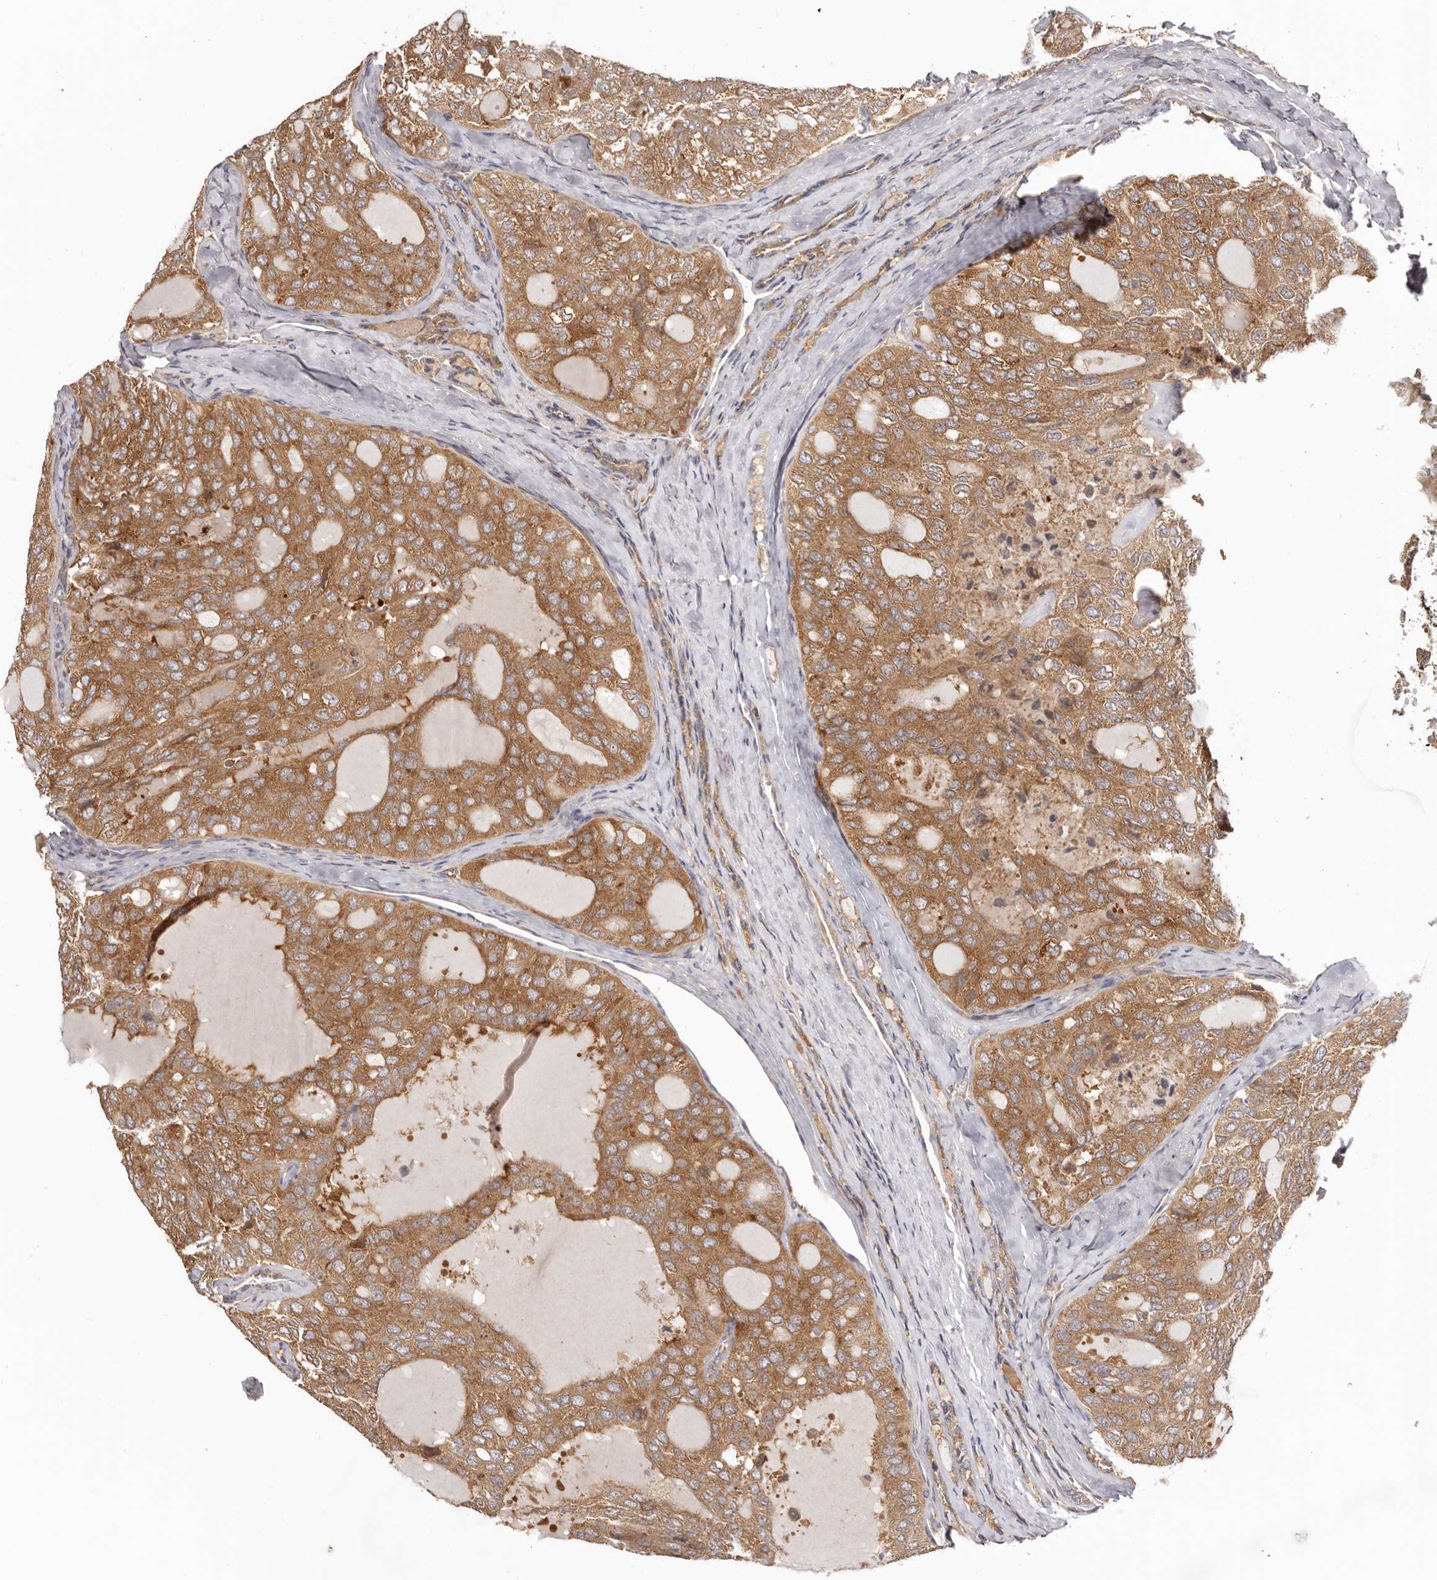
{"staining": {"intensity": "moderate", "quantity": ">75%", "location": "cytoplasmic/membranous"}, "tissue": "thyroid cancer", "cell_type": "Tumor cells", "image_type": "cancer", "snomed": [{"axis": "morphology", "description": "Follicular adenoma carcinoma, NOS"}, {"axis": "topography", "description": "Thyroid gland"}], "caption": "Approximately >75% of tumor cells in thyroid follicular adenoma carcinoma demonstrate moderate cytoplasmic/membranous protein expression as visualized by brown immunohistochemical staining.", "gene": "EEF1E1", "patient": {"sex": "male", "age": 75}}